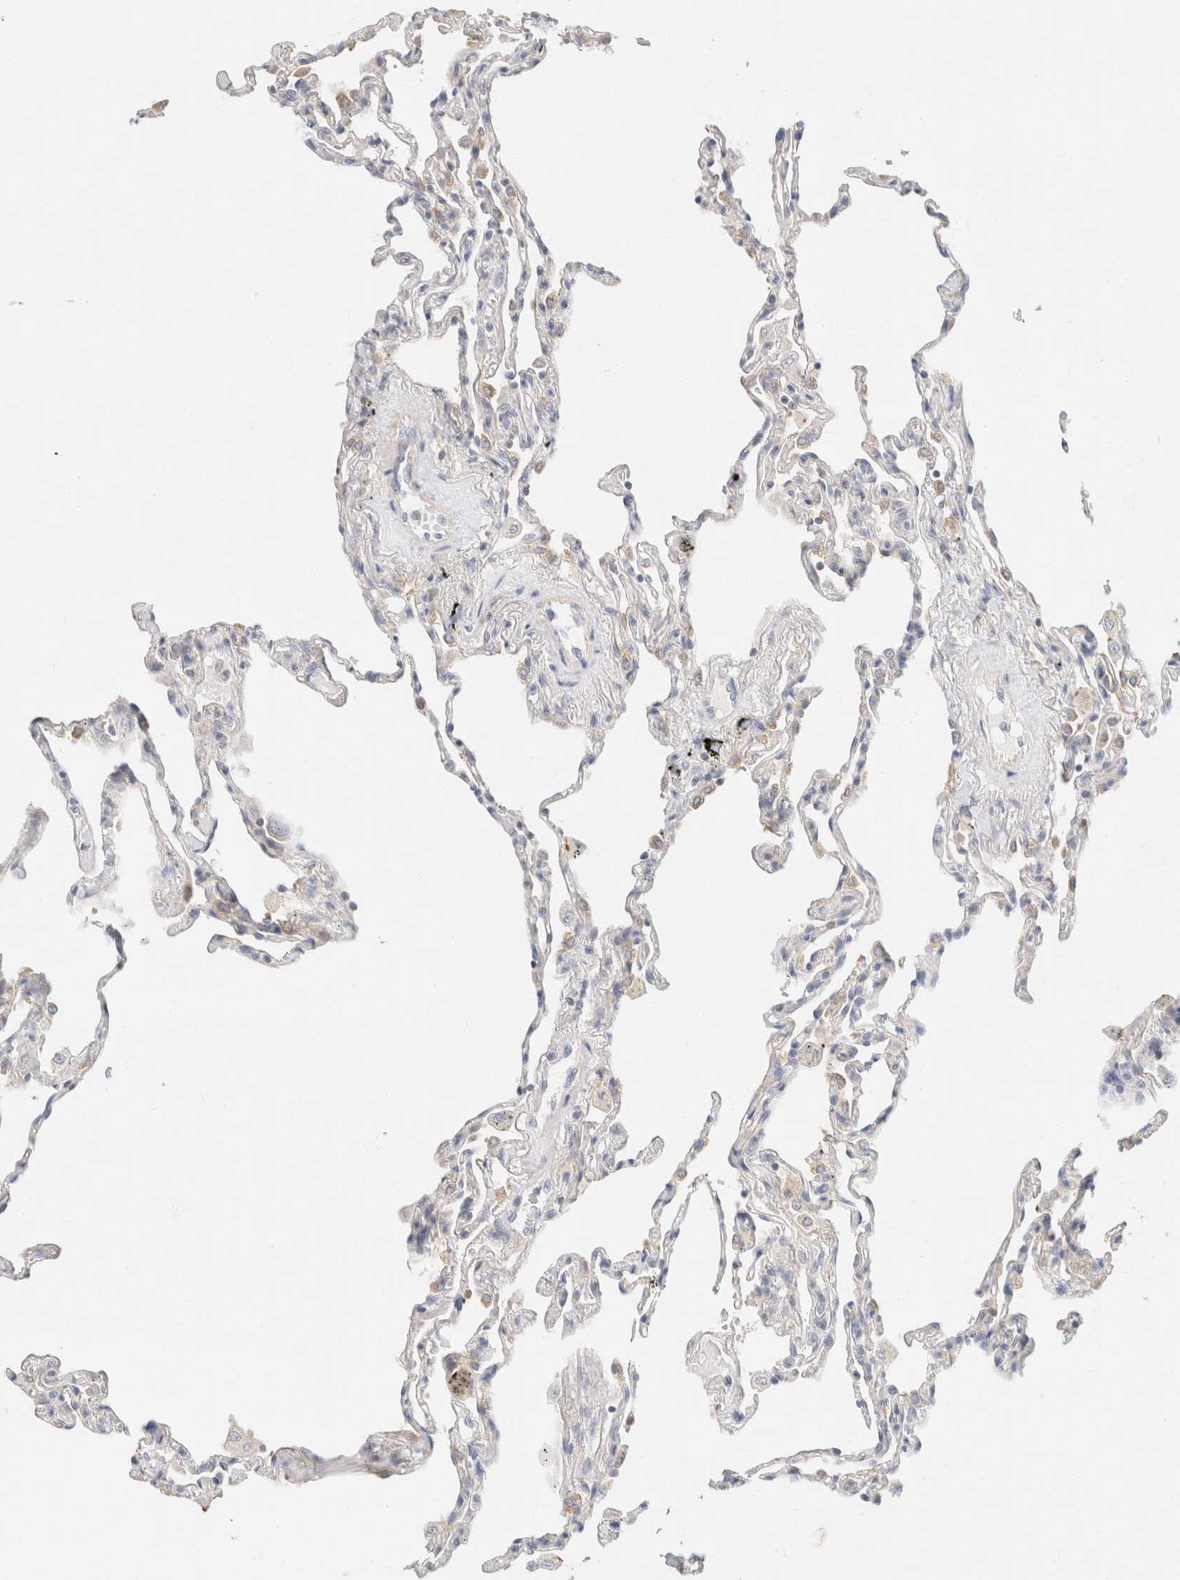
{"staining": {"intensity": "negative", "quantity": "none", "location": "none"}, "tissue": "lung", "cell_type": "Alveolar cells", "image_type": "normal", "snomed": [{"axis": "morphology", "description": "Normal tissue, NOS"}, {"axis": "topography", "description": "Lung"}], "caption": "This photomicrograph is of unremarkable lung stained with immunohistochemistry to label a protein in brown with the nuclei are counter-stained blue. There is no expression in alveolar cells. (Stains: DAB IHC with hematoxylin counter stain, Microscopy: brightfield microscopy at high magnification).", "gene": "SH3GLB2", "patient": {"sex": "male", "age": 59}}